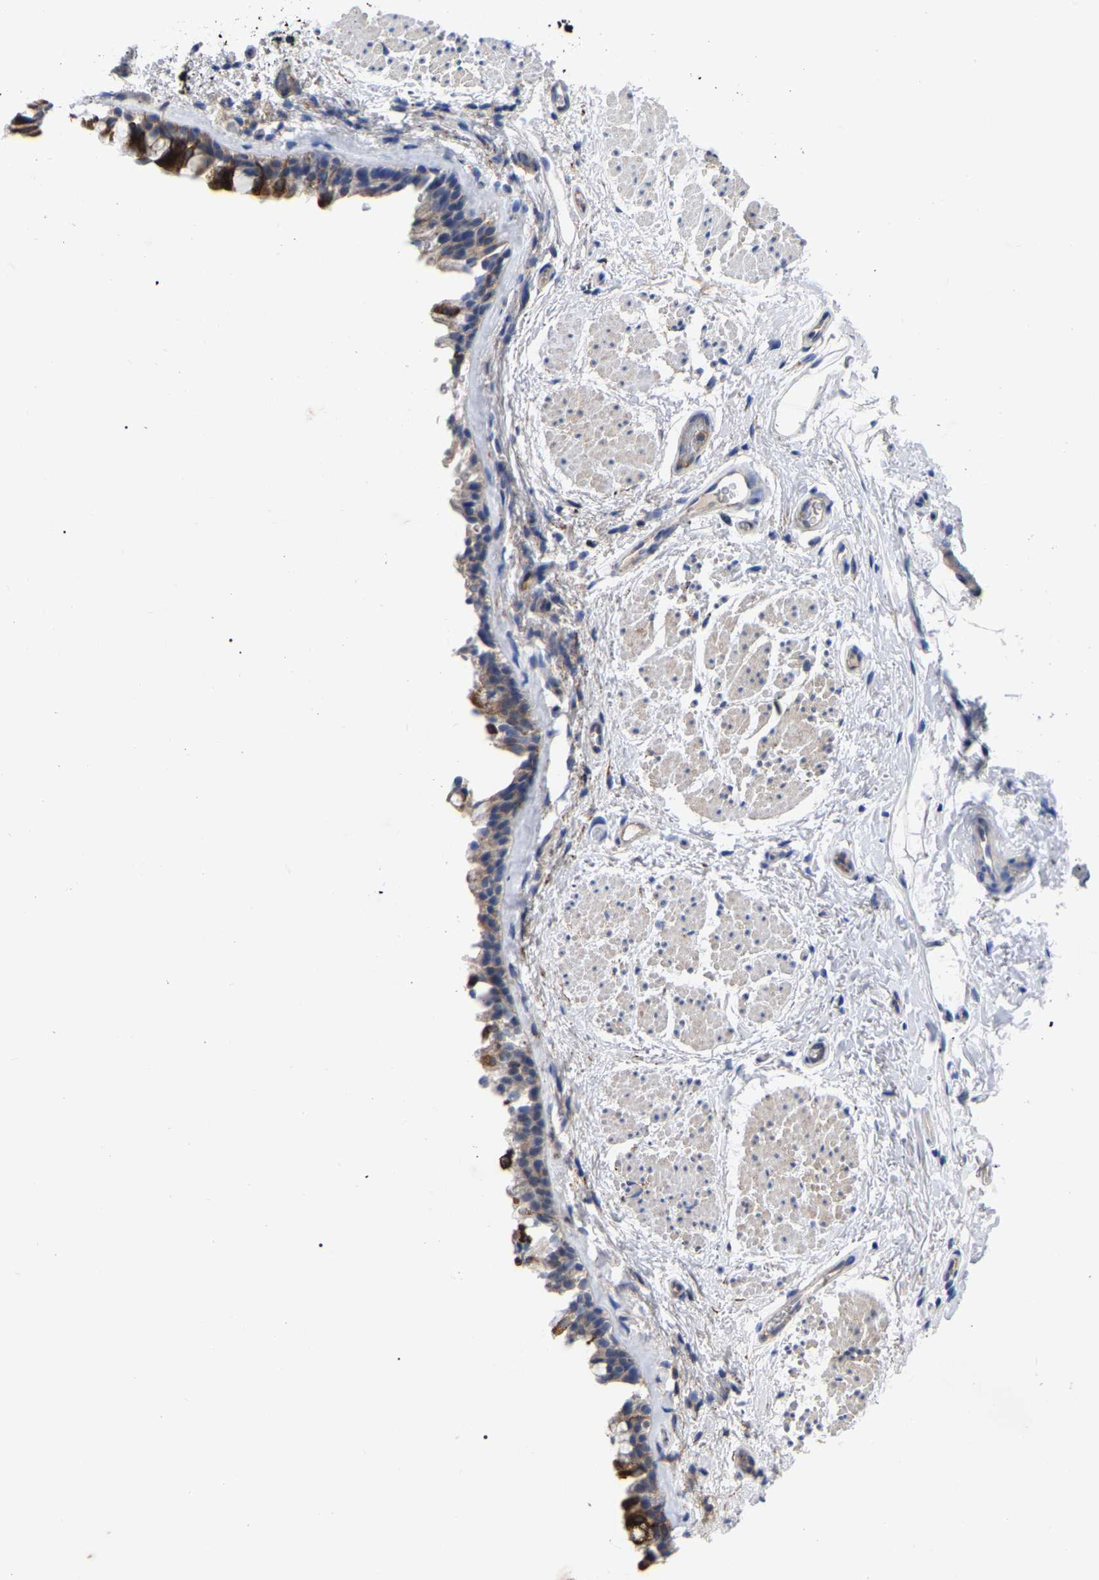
{"staining": {"intensity": "strong", "quantity": ">75%", "location": "cytoplasmic/membranous"}, "tissue": "bronchus", "cell_type": "Respiratory epithelial cells", "image_type": "normal", "snomed": [{"axis": "morphology", "description": "Normal tissue, NOS"}, {"axis": "topography", "description": "Cartilage tissue"}, {"axis": "topography", "description": "Bronchus"}], "caption": "Immunohistochemistry (IHC) micrograph of benign bronchus: bronchus stained using immunohistochemistry (IHC) demonstrates high levels of strong protein expression localized specifically in the cytoplasmic/membranous of respiratory epithelial cells, appearing as a cytoplasmic/membranous brown color.", "gene": "TCP1", "patient": {"sex": "female", "age": 53}}